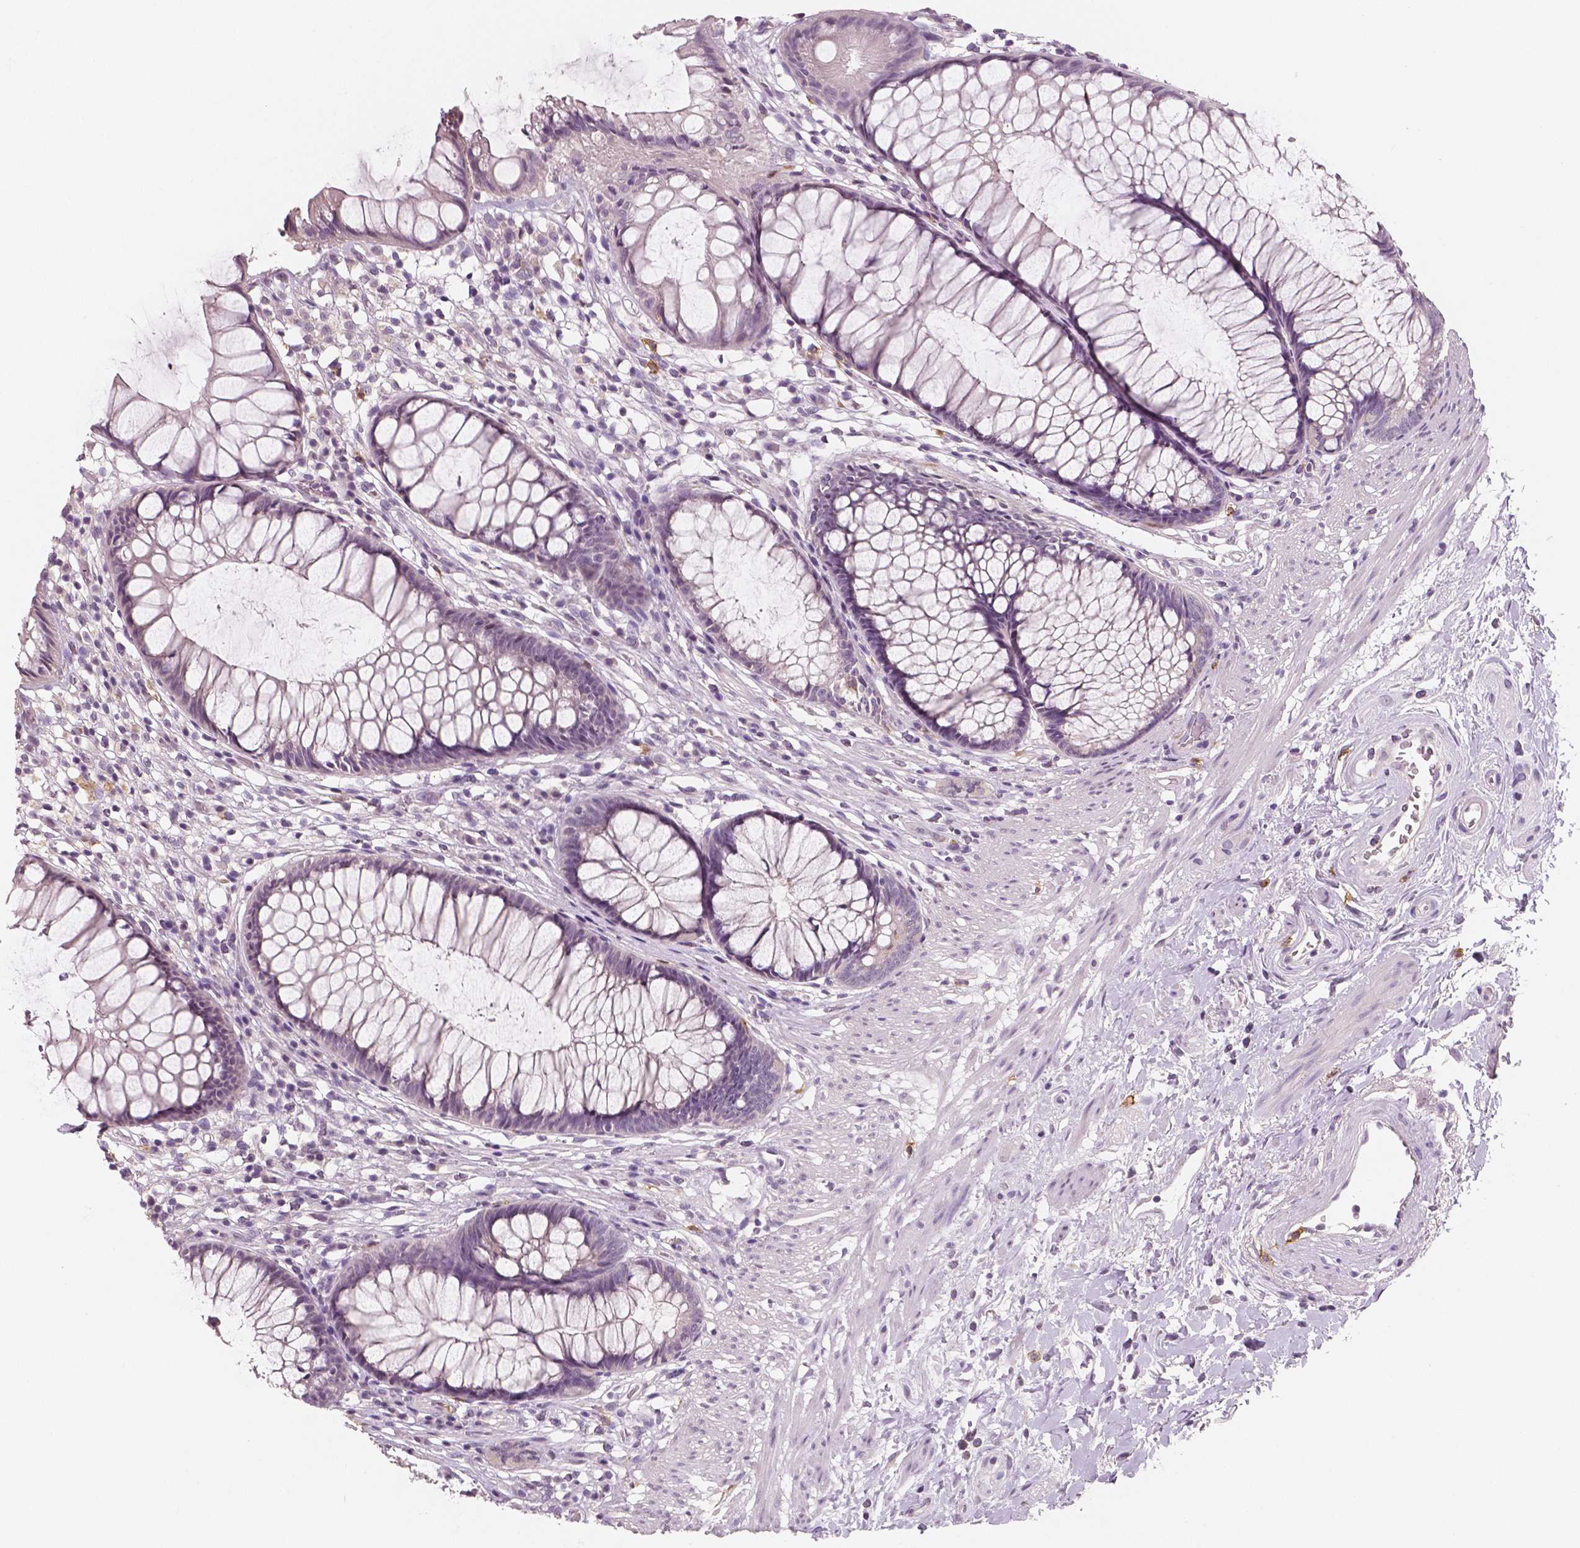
{"staining": {"intensity": "negative", "quantity": "none", "location": "none"}, "tissue": "rectum", "cell_type": "Glandular cells", "image_type": "normal", "snomed": [{"axis": "morphology", "description": "Normal tissue, NOS"}, {"axis": "topography", "description": "Smooth muscle"}, {"axis": "topography", "description": "Rectum"}], "caption": "An immunohistochemistry micrograph of normal rectum is shown. There is no staining in glandular cells of rectum. The staining is performed using DAB brown chromogen with nuclei counter-stained in using hematoxylin.", "gene": "KIT", "patient": {"sex": "male", "age": 53}}